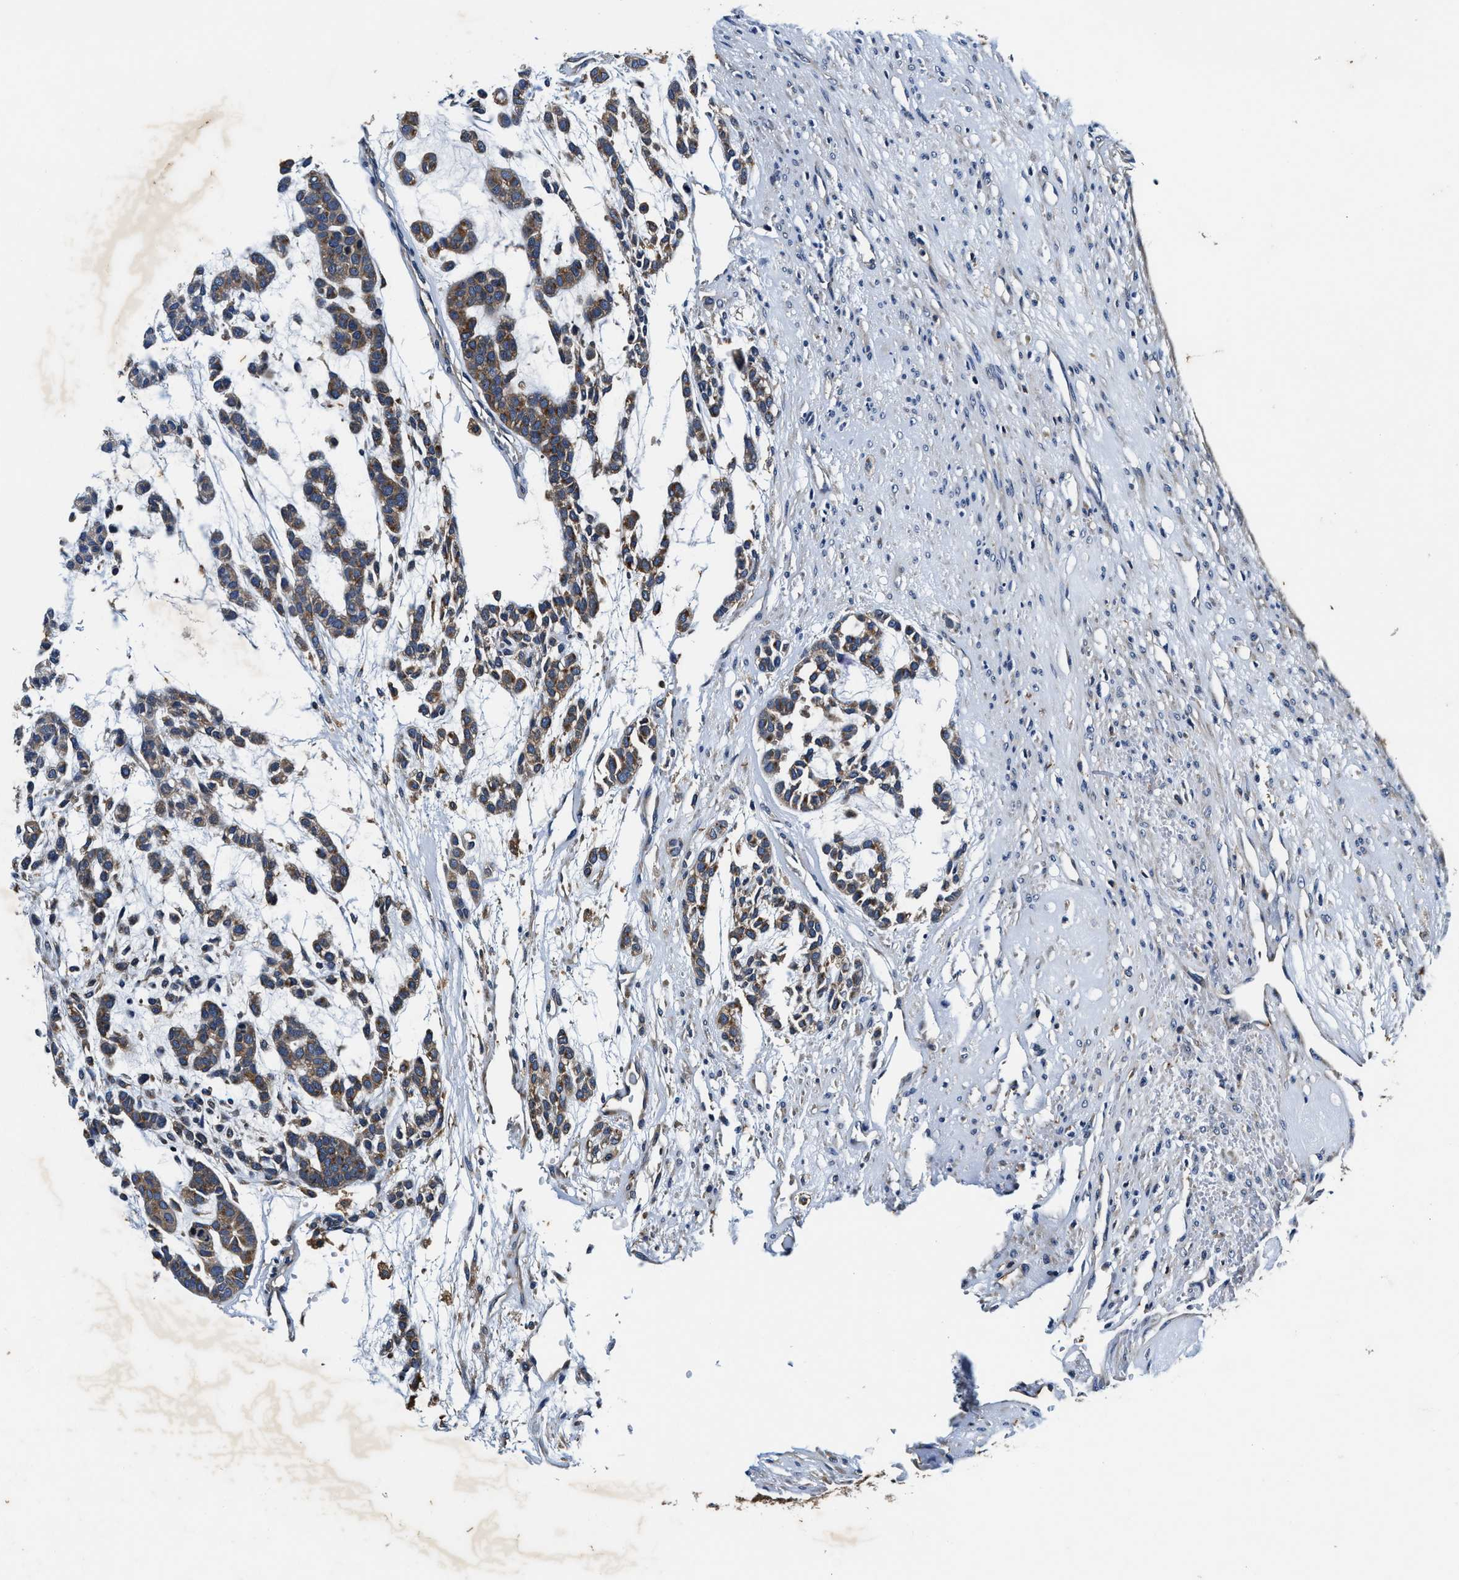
{"staining": {"intensity": "moderate", "quantity": ">75%", "location": "cytoplasmic/membranous"}, "tissue": "head and neck cancer", "cell_type": "Tumor cells", "image_type": "cancer", "snomed": [{"axis": "morphology", "description": "Adenocarcinoma, NOS"}, {"axis": "morphology", "description": "Adenoma, NOS"}, {"axis": "topography", "description": "Head-Neck"}], "caption": "IHC micrograph of neoplastic tissue: human head and neck cancer (adenocarcinoma) stained using immunohistochemistry (IHC) demonstrates medium levels of moderate protein expression localized specifically in the cytoplasmic/membranous of tumor cells, appearing as a cytoplasmic/membranous brown color.", "gene": "PI4KB", "patient": {"sex": "female", "age": 55}}